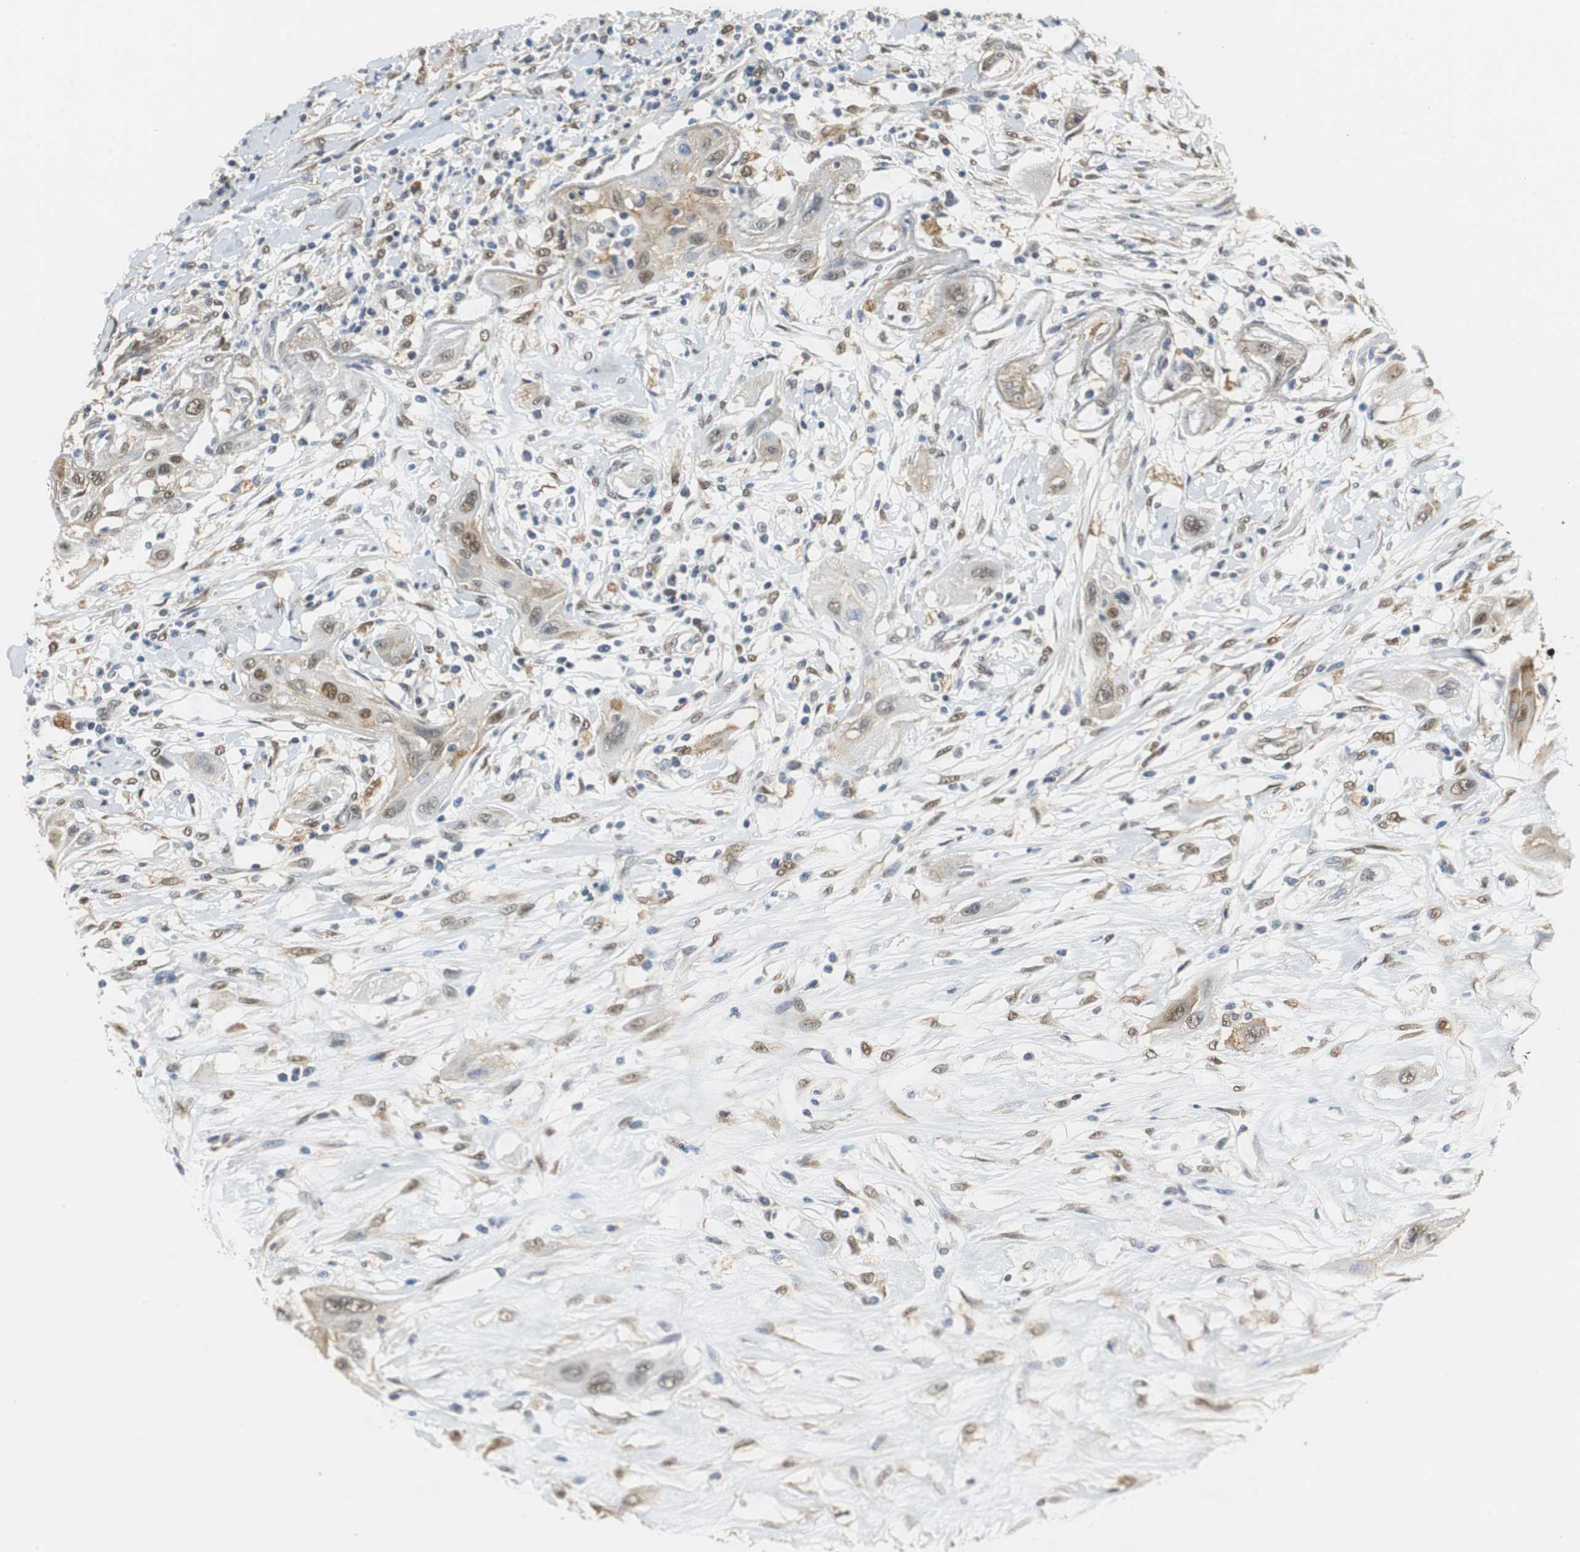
{"staining": {"intensity": "moderate", "quantity": ">75%", "location": "cytoplasmic/membranous,nuclear"}, "tissue": "lung cancer", "cell_type": "Tumor cells", "image_type": "cancer", "snomed": [{"axis": "morphology", "description": "Squamous cell carcinoma, NOS"}, {"axis": "topography", "description": "Lung"}], "caption": "Human lung cancer (squamous cell carcinoma) stained with a brown dye displays moderate cytoplasmic/membranous and nuclear positive expression in approximately >75% of tumor cells.", "gene": "UBQLN2", "patient": {"sex": "female", "age": 47}}